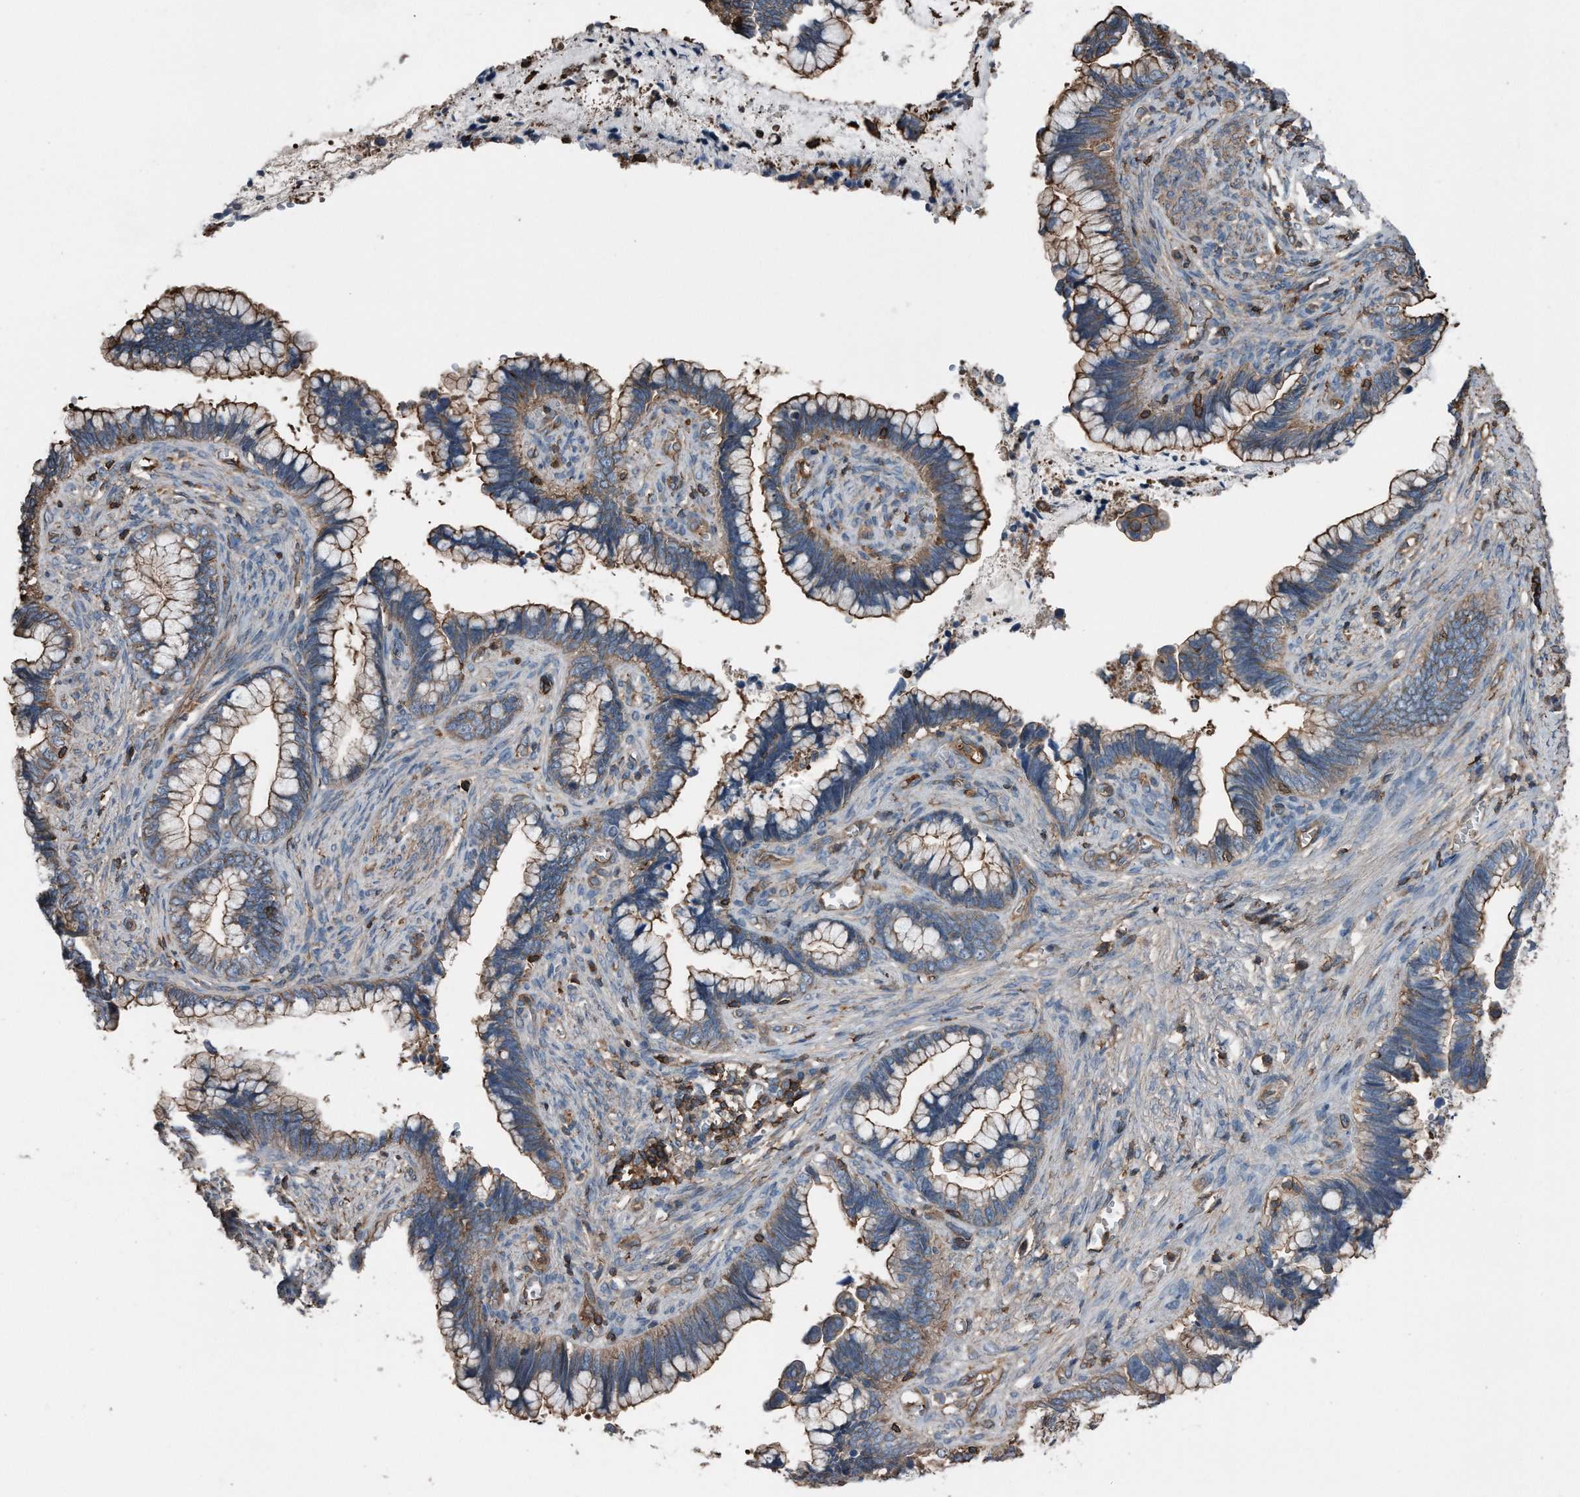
{"staining": {"intensity": "moderate", "quantity": ">75%", "location": "cytoplasmic/membranous"}, "tissue": "cervical cancer", "cell_type": "Tumor cells", "image_type": "cancer", "snomed": [{"axis": "morphology", "description": "Adenocarcinoma, NOS"}, {"axis": "topography", "description": "Cervix"}], "caption": "This micrograph exhibits immunohistochemistry staining of human cervical cancer (adenocarcinoma), with medium moderate cytoplasmic/membranous positivity in about >75% of tumor cells.", "gene": "RSPO3", "patient": {"sex": "female", "age": 44}}